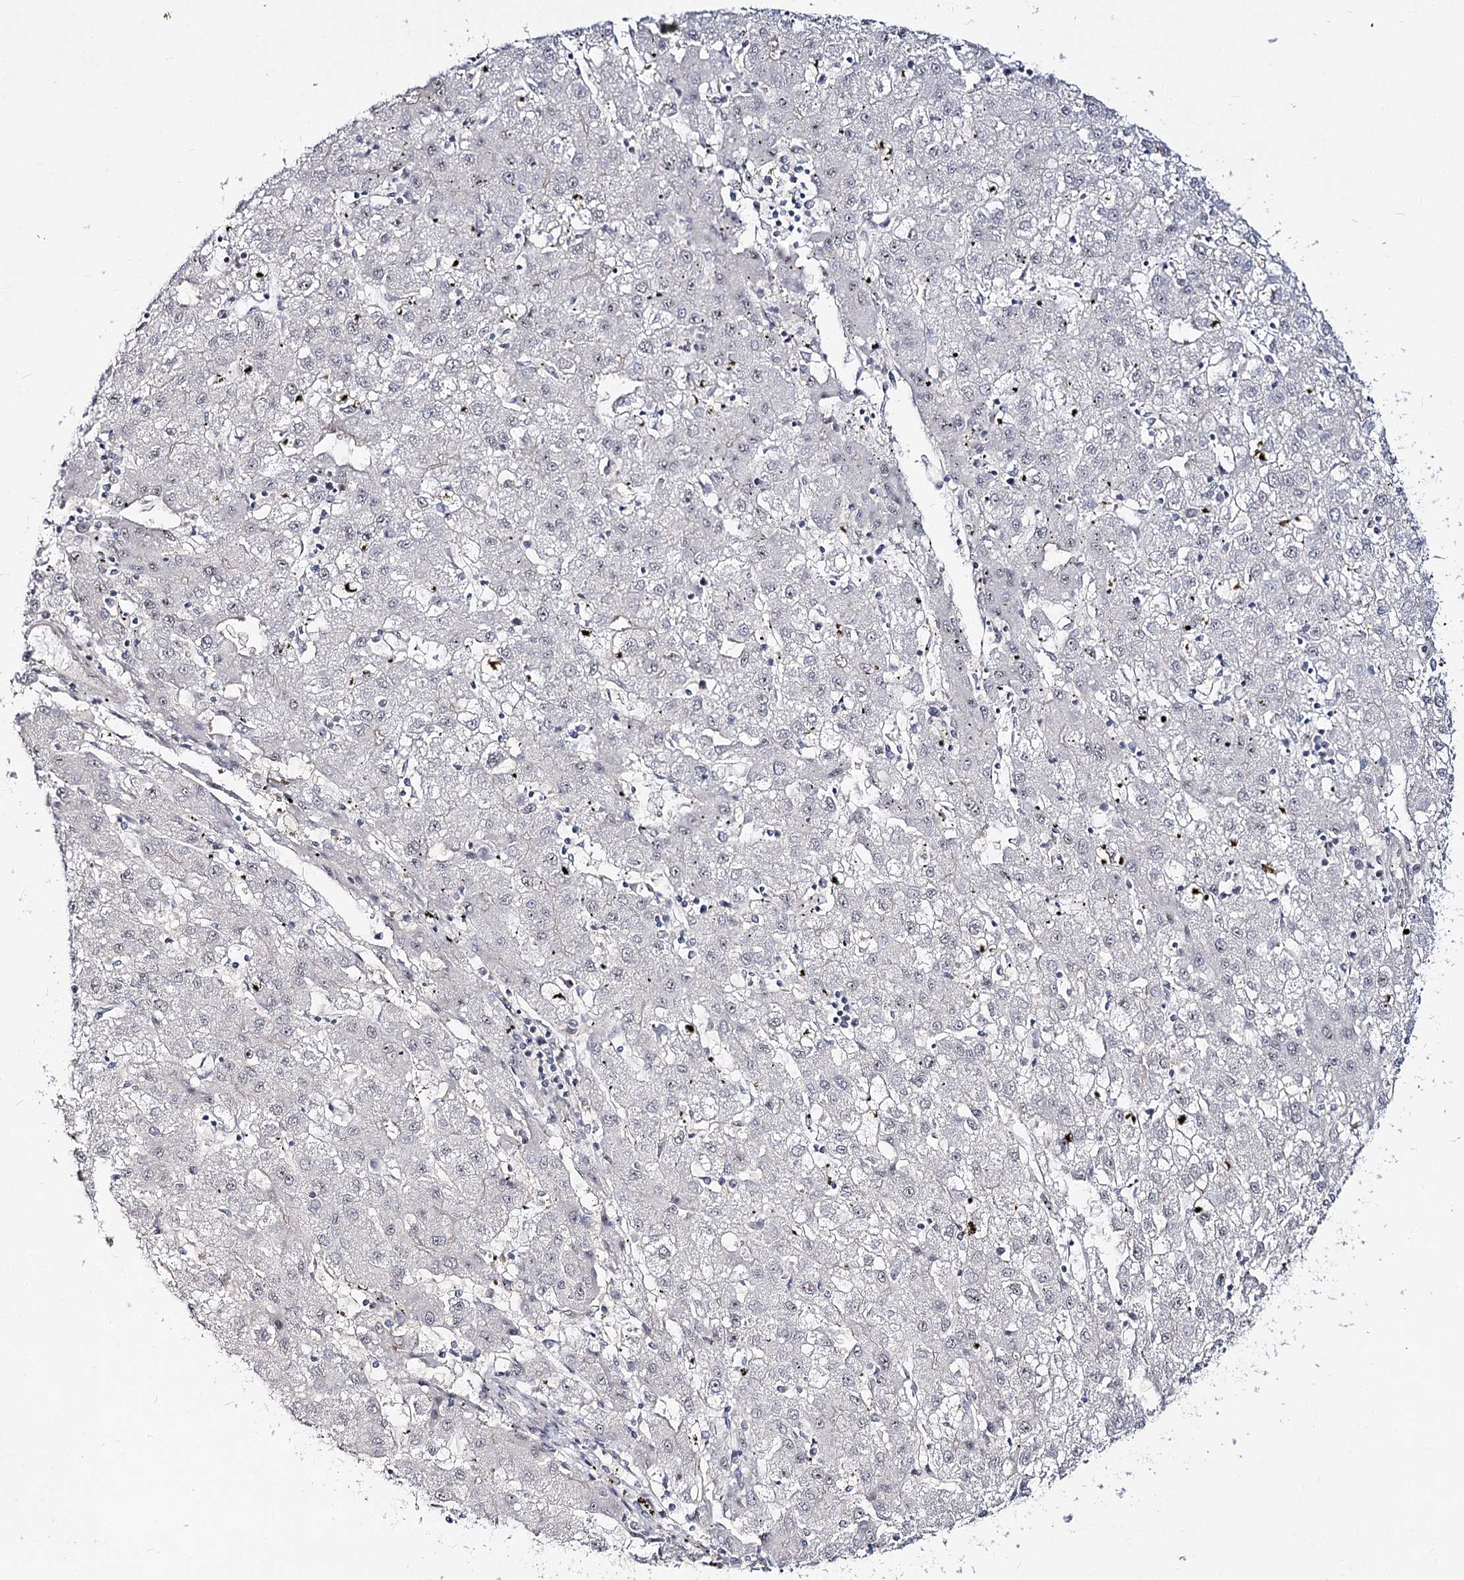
{"staining": {"intensity": "negative", "quantity": "none", "location": "none"}, "tissue": "liver cancer", "cell_type": "Tumor cells", "image_type": "cancer", "snomed": [{"axis": "morphology", "description": "Carcinoma, Hepatocellular, NOS"}, {"axis": "topography", "description": "Liver"}], "caption": "Immunohistochemistry (IHC) histopathology image of neoplastic tissue: hepatocellular carcinoma (liver) stained with DAB (3,3'-diaminobenzidine) shows no significant protein staining in tumor cells.", "gene": "RRP9", "patient": {"sex": "male", "age": 72}}